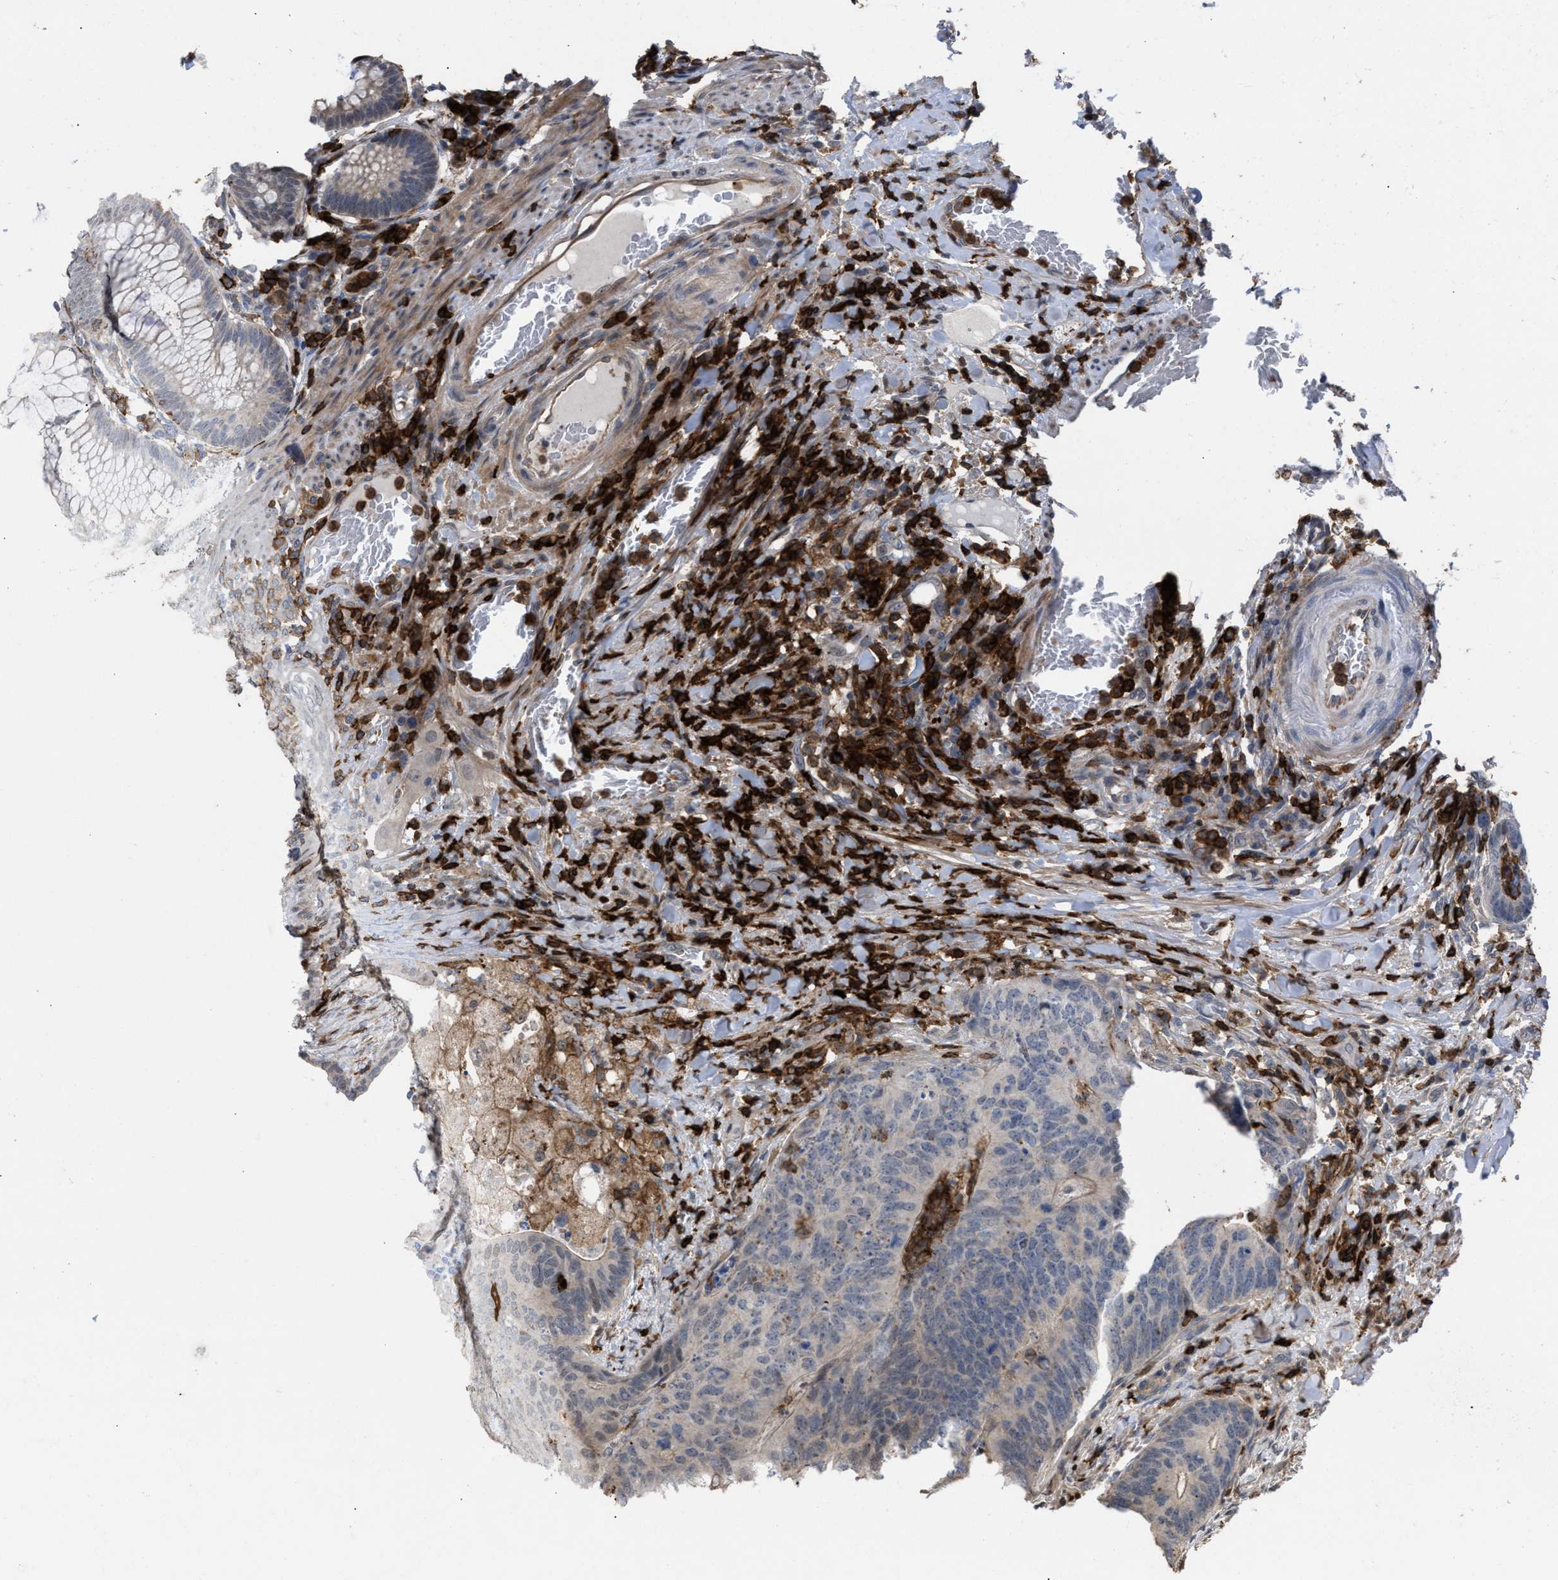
{"staining": {"intensity": "weak", "quantity": "<25%", "location": "cytoplasmic/membranous"}, "tissue": "colorectal cancer", "cell_type": "Tumor cells", "image_type": "cancer", "snomed": [{"axis": "morphology", "description": "Adenocarcinoma, NOS"}, {"axis": "topography", "description": "Colon"}], "caption": "Histopathology image shows no significant protein positivity in tumor cells of adenocarcinoma (colorectal).", "gene": "PTPRE", "patient": {"sex": "female", "age": 67}}